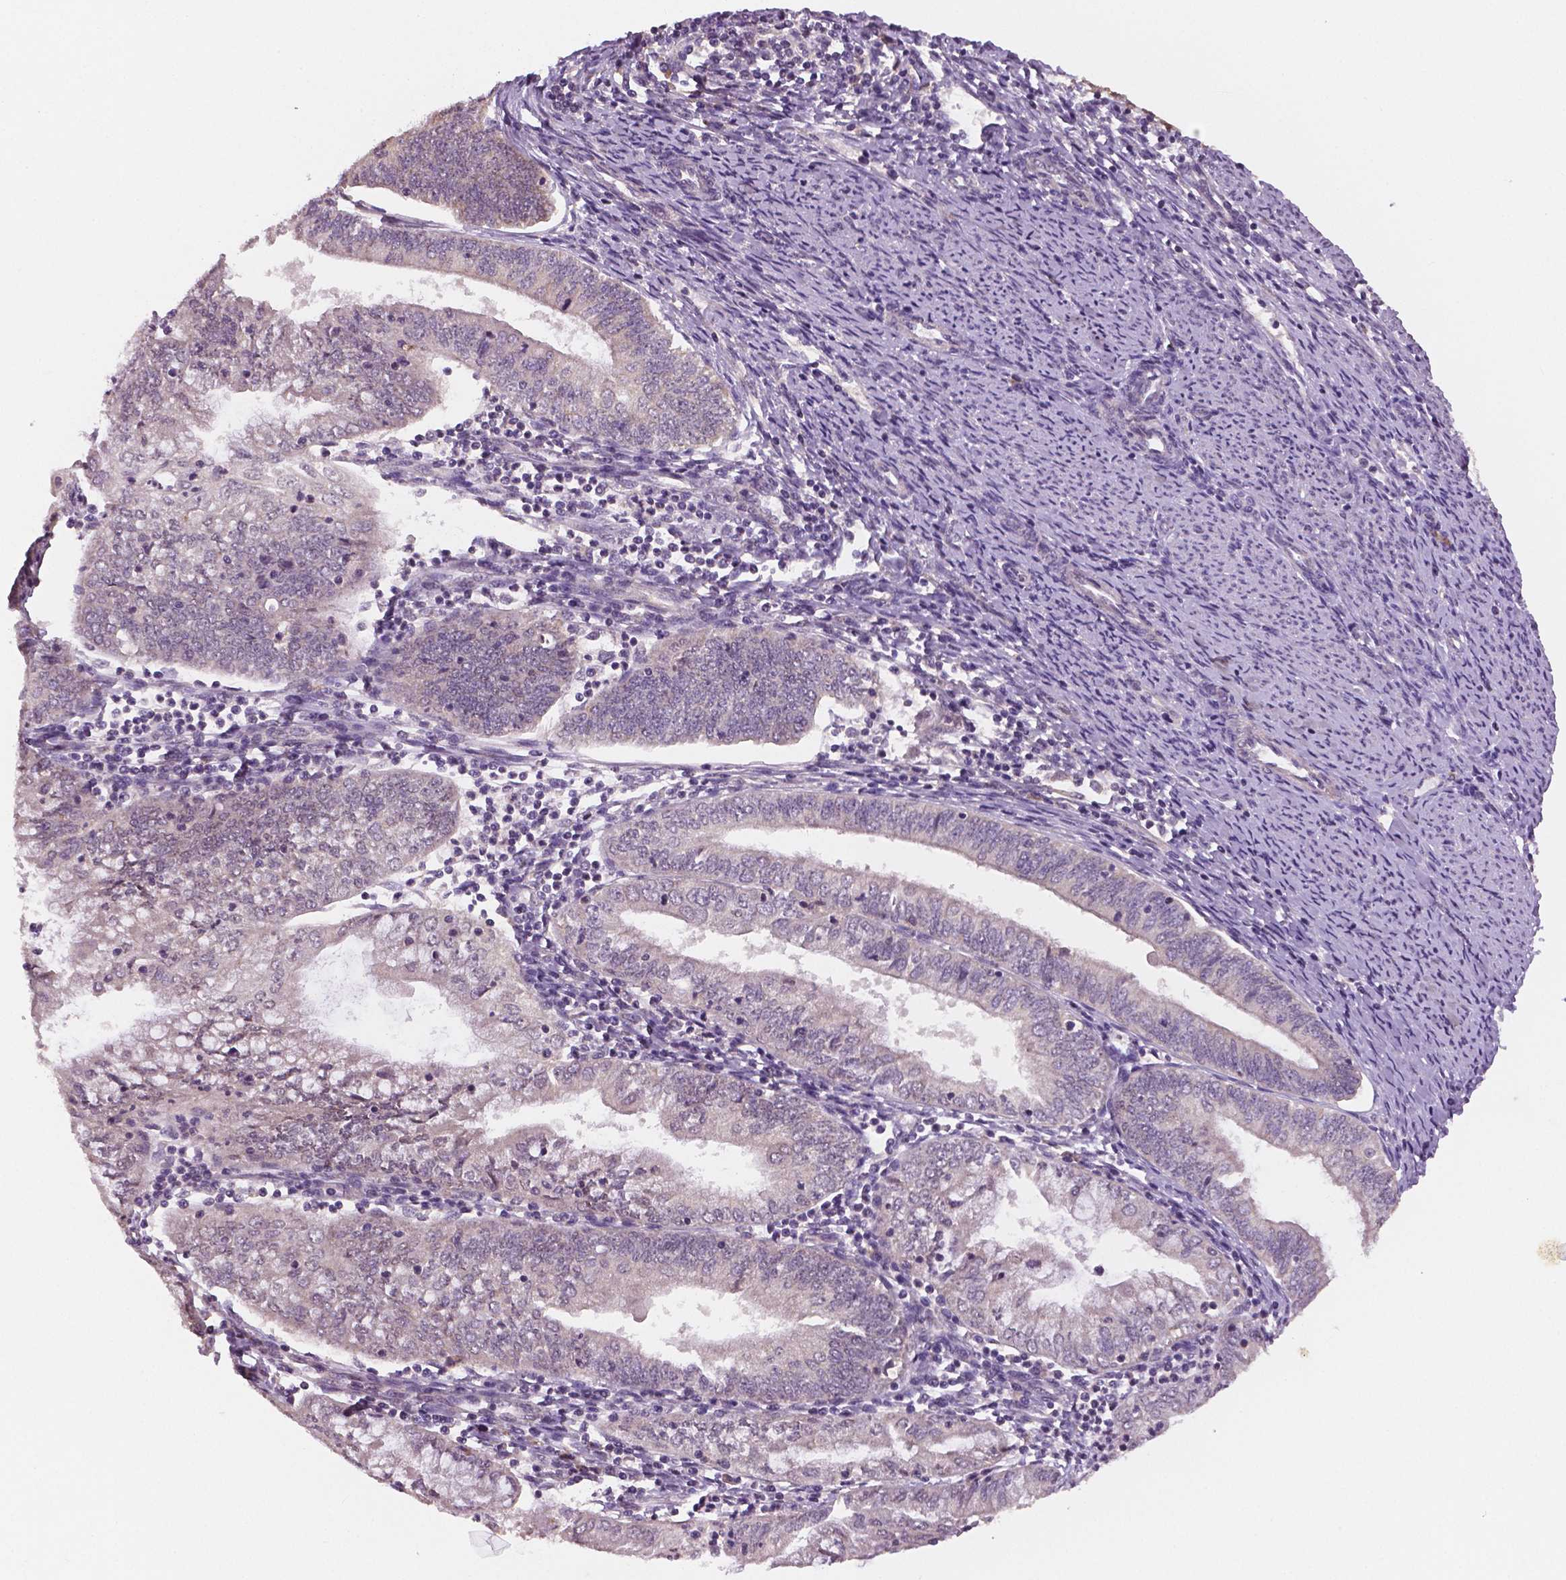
{"staining": {"intensity": "negative", "quantity": "none", "location": "none"}, "tissue": "endometrial cancer", "cell_type": "Tumor cells", "image_type": "cancer", "snomed": [{"axis": "morphology", "description": "Adenocarcinoma, NOS"}, {"axis": "topography", "description": "Endometrium"}], "caption": "This is a image of immunohistochemistry (IHC) staining of endometrial cancer (adenocarcinoma), which shows no expression in tumor cells.", "gene": "STAT3", "patient": {"sex": "female", "age": 55}}